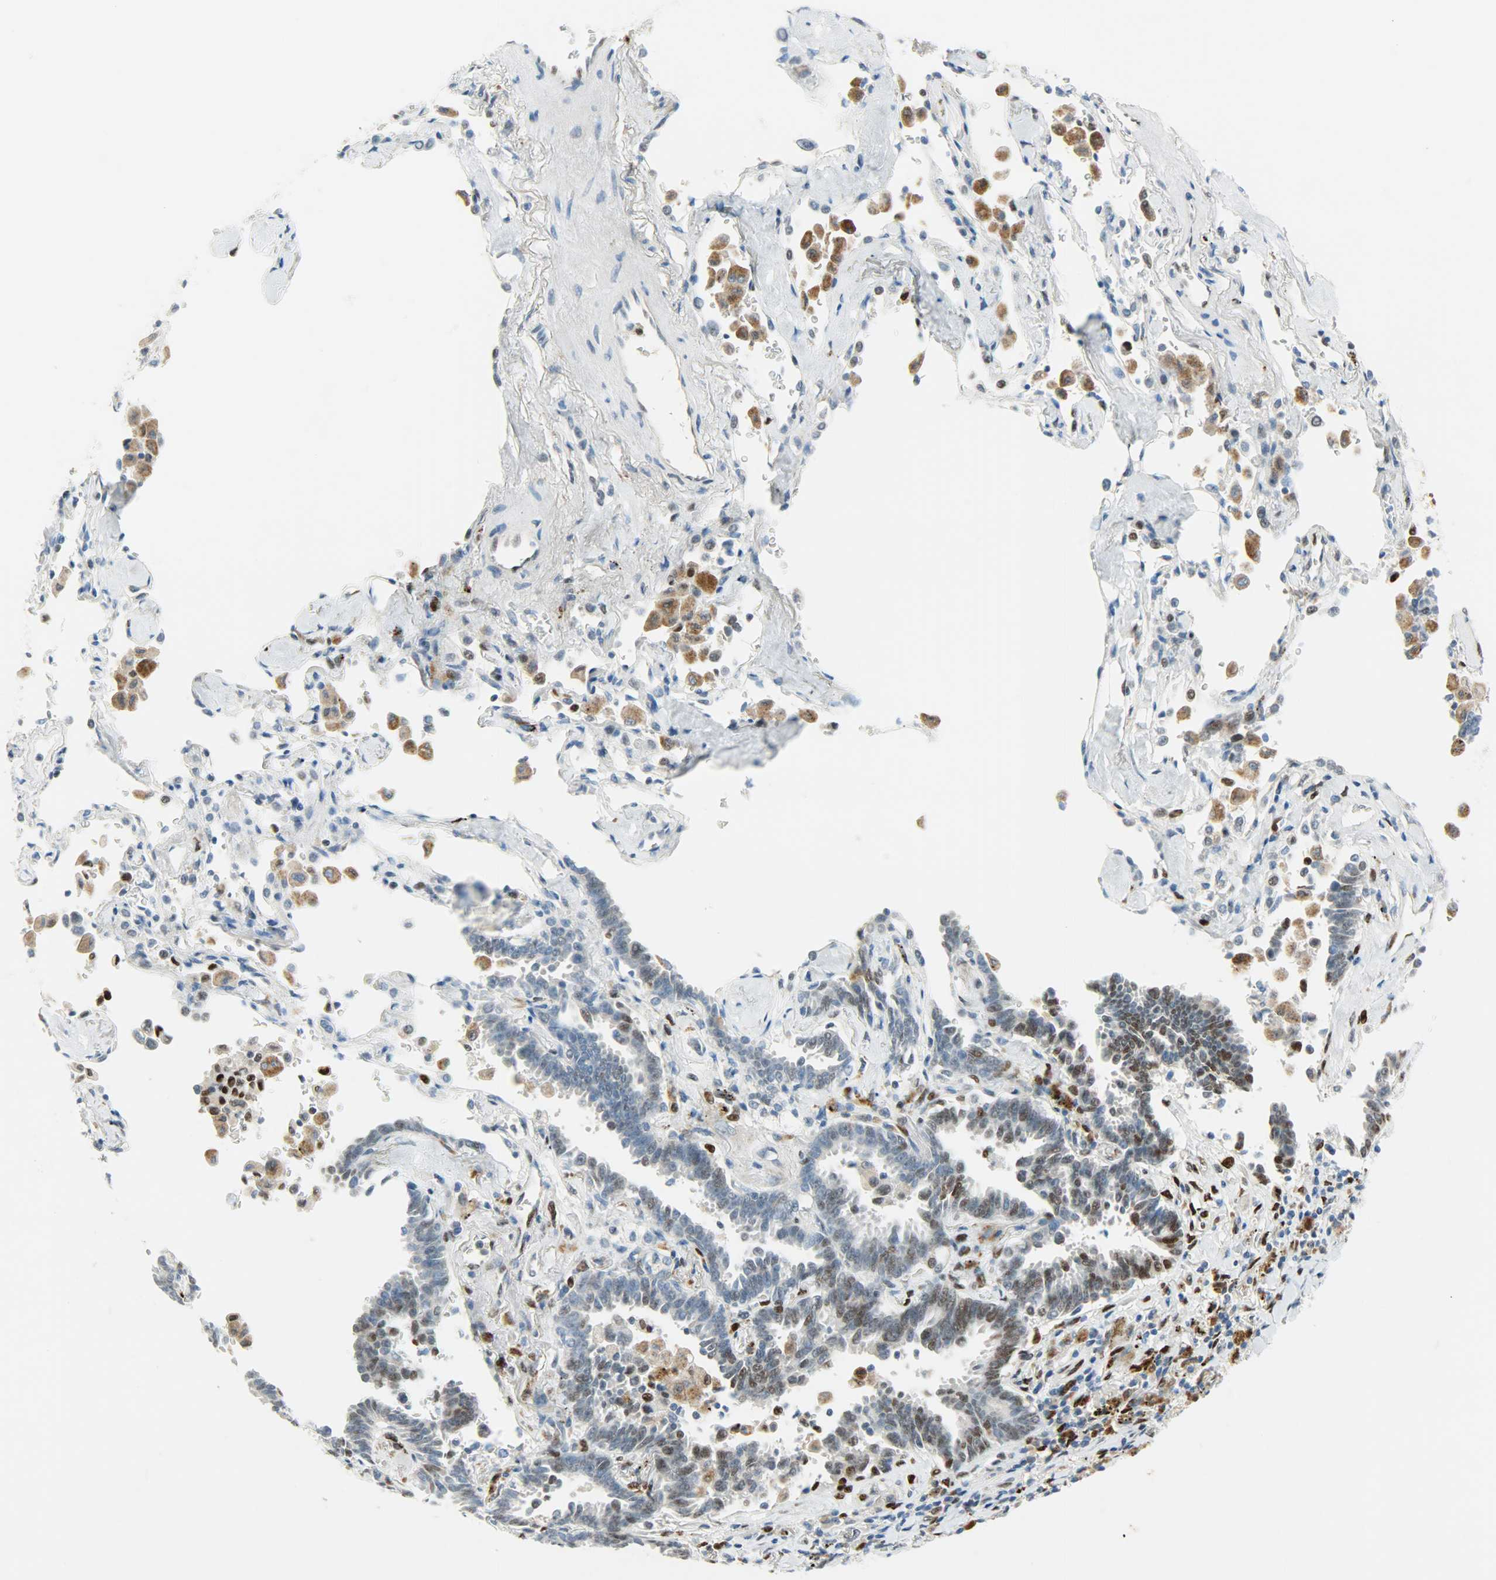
{"staining": {"intensity": "moderate", "quantity": "<25%", "location": "nuclear"}, "tissue": "lung cancer", "cell_type": "Tumor cells", "image_type": "cancer", "snomed": [{"axis": "morphology", "description": "Adenocarcinoma, NOS"}, {"axis": "topography", "description": "Lung"}], "caption": "Moderate nuclear expression is appreciated in about <25% of tumor cells in lung cancer. The staining was performed using DAB, with brown indicating positive protein expression. Nuclei are stained blue with hematoxylin.", "gene": "JUNB", "patient": {"sex": "female", "age": 64}}